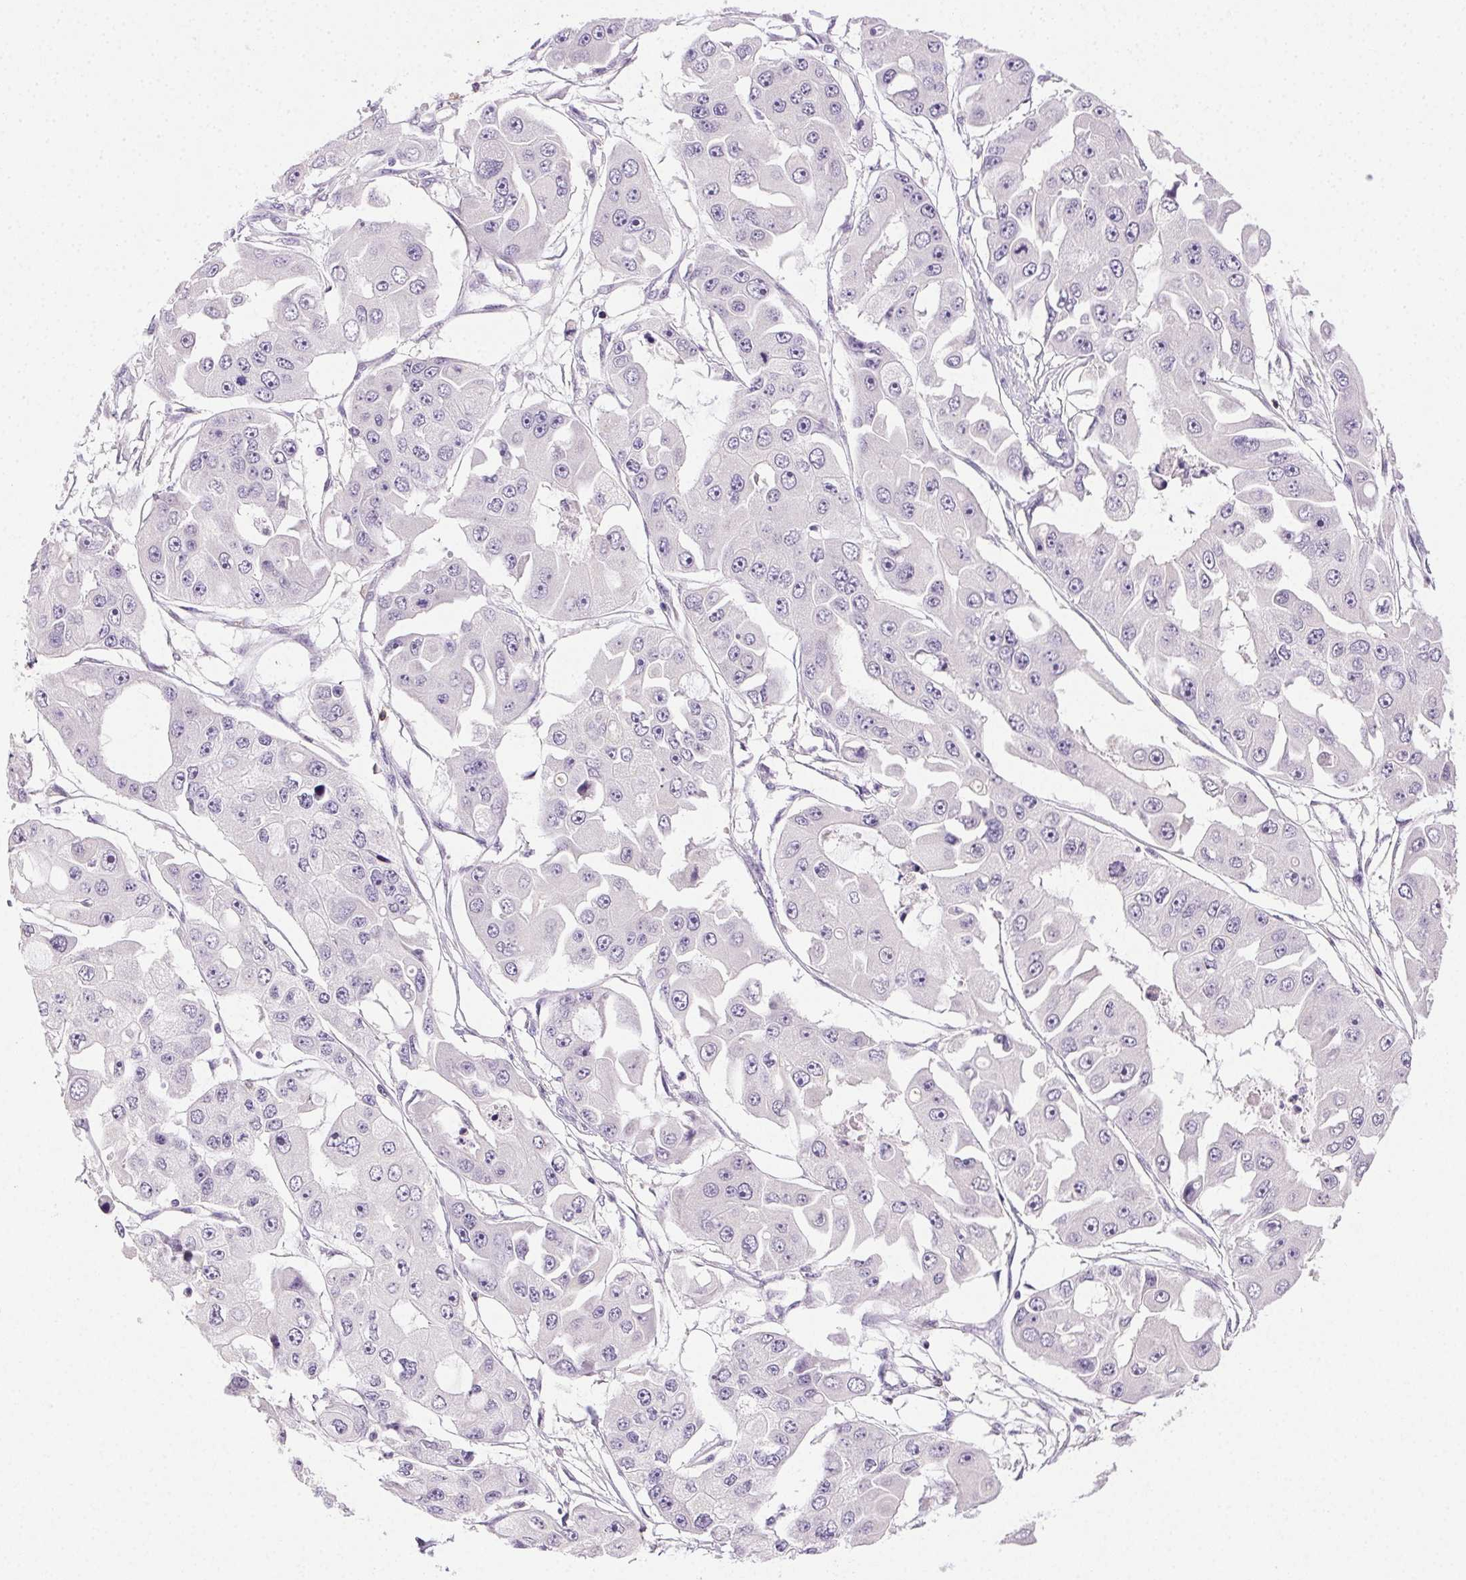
{"staining": {"intensity": "negative", "quantity": "none", "location": "none"}, "tissue": "ovarian cancer", "cell_type": "Tumor cells", "image_type": "cancer", "snomed": [{"axis": "morphology", "description": "Cystadenocarcinoma, serous, NOS"}, {"axis": "topography", "description": "Ovary"}], "caption": "IHC photomicrograph of neoplastic tissue: human ovarian cancer stained with DAB (3,3'-diaminobenzidine) displays no significant protein expression in tumor cells. The staining was performed using DAB (3,3'-diaminobenzidine) to visualize the protein expression in brown, while the nuclei were stained in blue with hematoxylin (Magnification: 20x).", "gene": "AKAP5", "patient": {"sex": "female", "age": 56}}